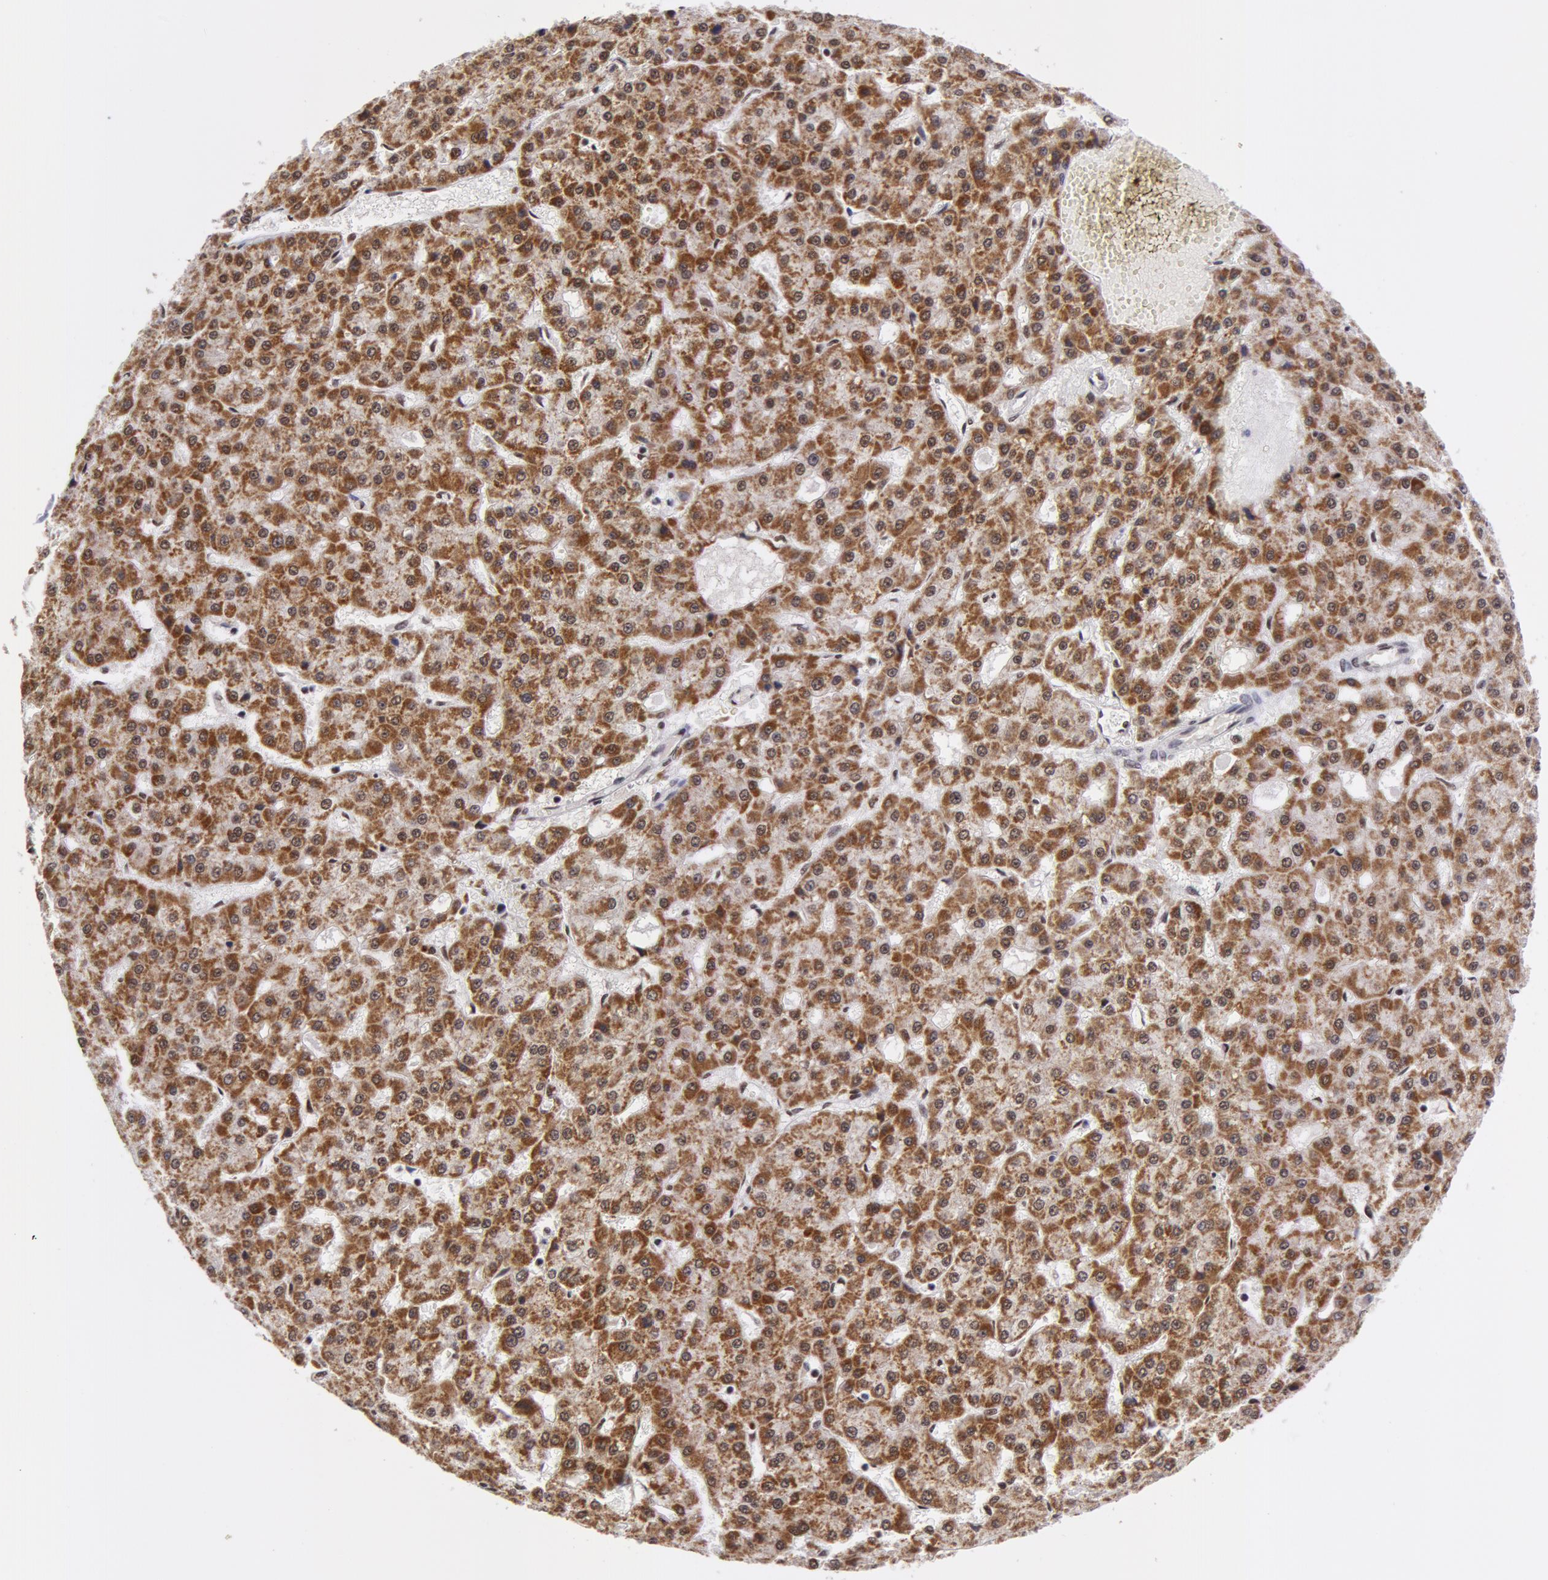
{"staining": {"intensity": "moderate", "quantity": ">75%", "location": "cytoplasmic/membranous,nuclear"}, "tissue": "liver cancer", "cell_type": "Tumor cells", "image_type": "cancer", "snomed": [{"axis": "morphology", "description": "Carcinoma, Hepatocellular, NOS"}, {"axis": "topography", "description": "Liver"}], "caption": "This micrograph exhibits immunohistochemistry staining of liver cancer, with medium moderate cytoplasmic/membranous and nuclear expression in approximately >75% of tumor cells.", "gene": "VRTN", "patient": {"sex": "male", "age": 47}}